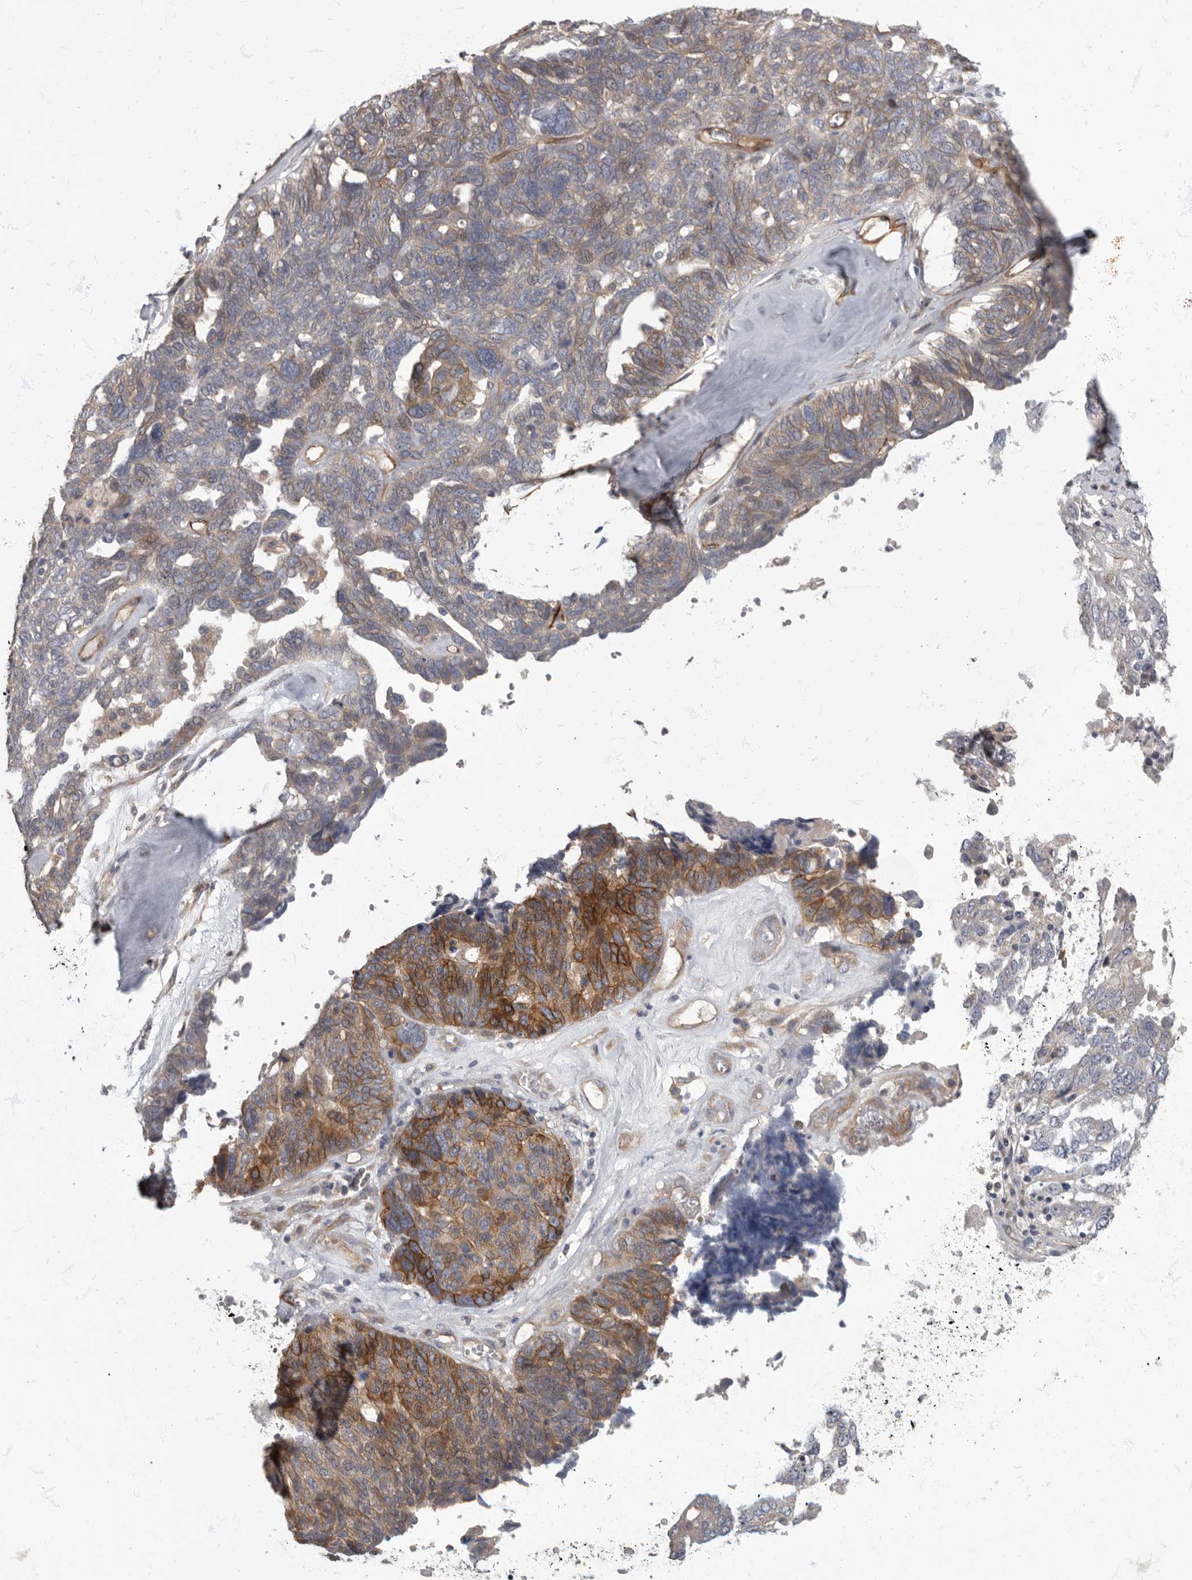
{"staining": {"intensity": "moderate", "quantity": "25%-75%", "location": "cytoplasmic/membranous"}, "tissue": "ovarian cancer", "cell_type": "Tumor cells", "image_type": "cancer", "snomed": [{"axis": "morphology", "description": "Cystadenocarcinoma, serous, NOS"}, {"axis": "topography", "description": "Ovary"}], "caption": "IHC histopathology image of neoplastic tissue: ovarian cancer stained using IHC shows medium levels of moderate protein expression localized specifically in the cytoplasmic/membranous of tumor cells, appearing as a cytoplasmic/membranous brown color.", "gene": "PDK1", "patient": {"sex": "female", "age": 79}}